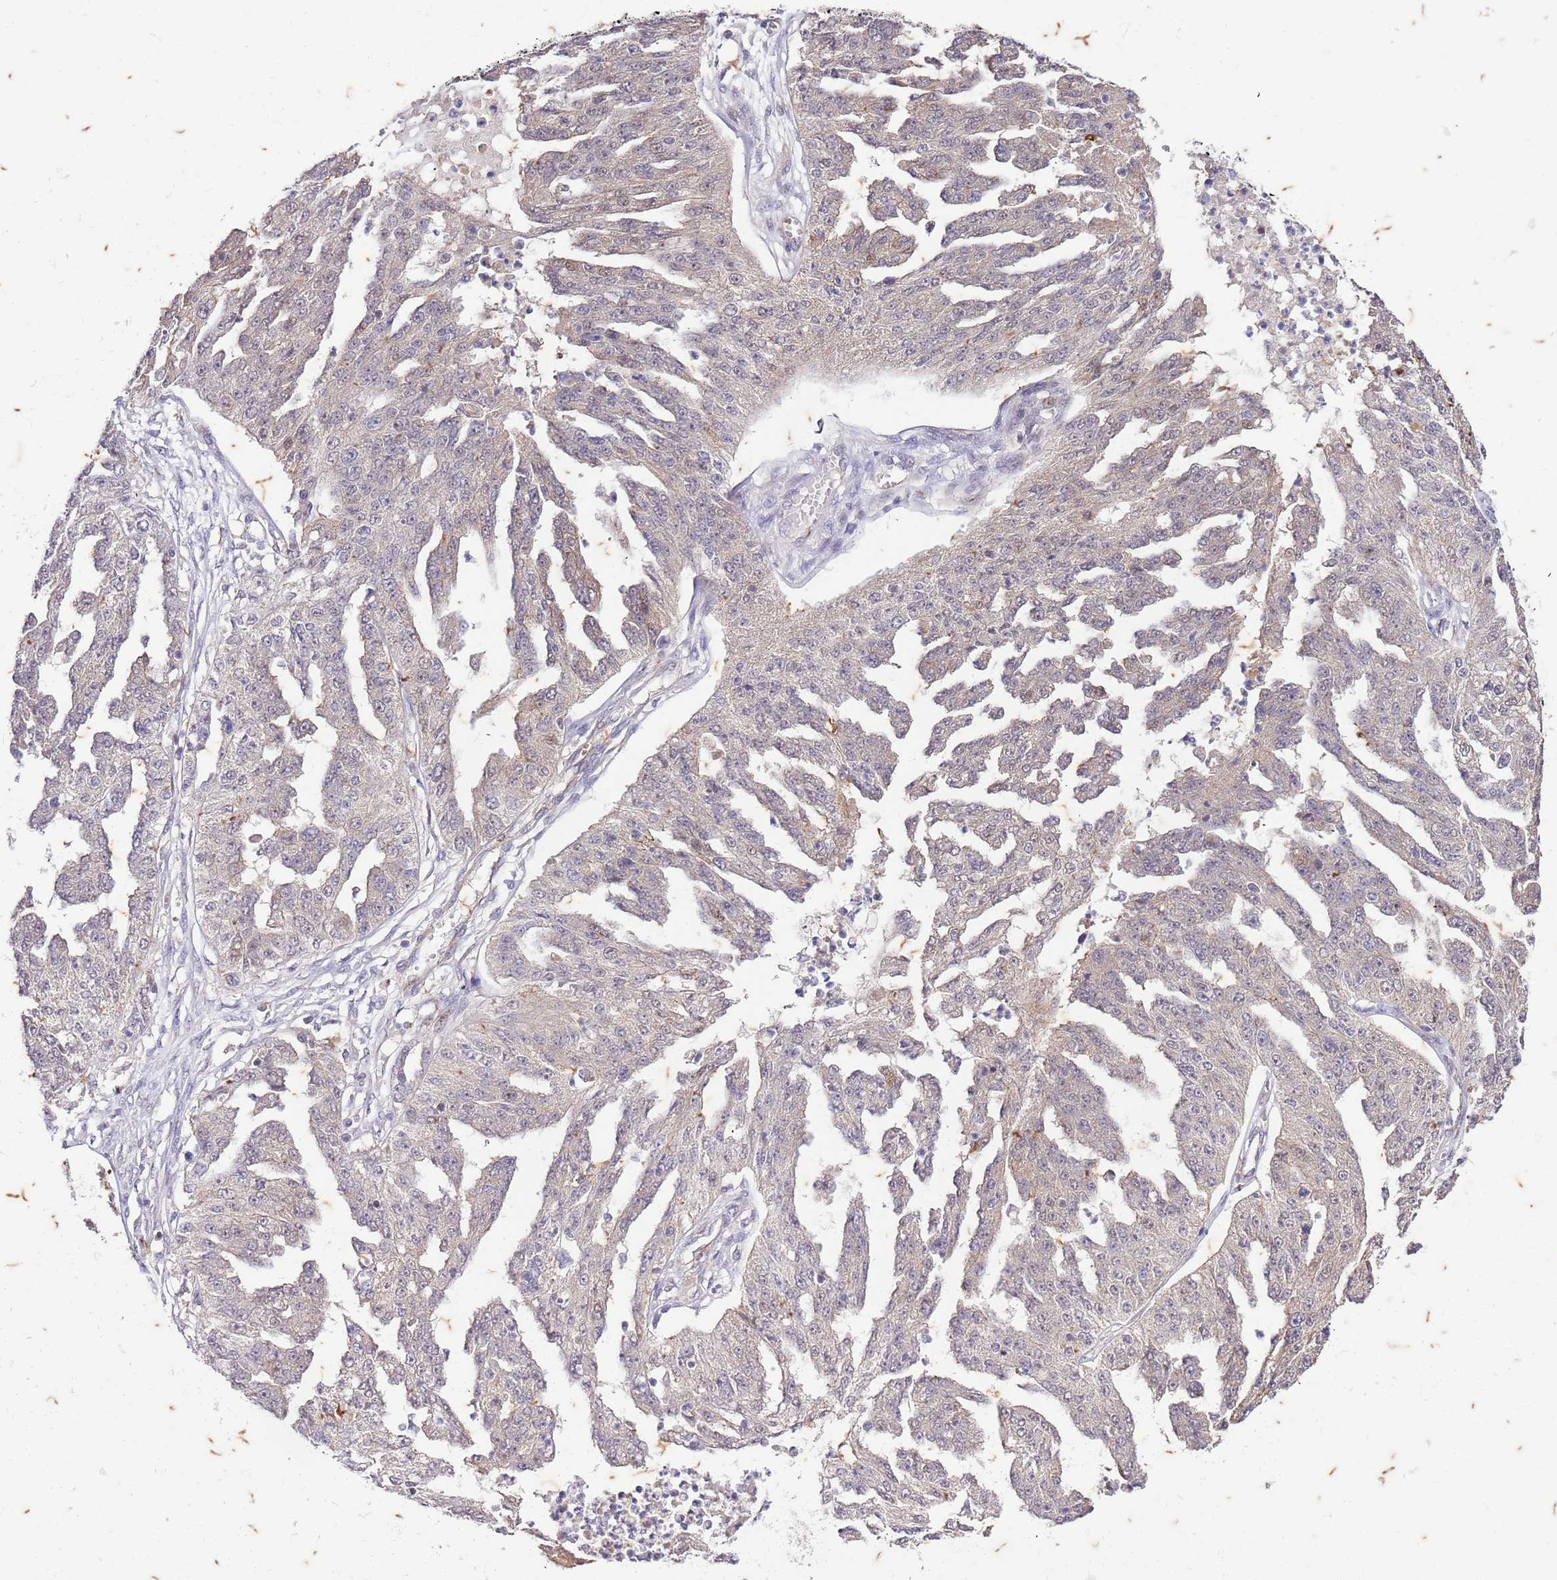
{"staining": {"intensity": "moderate", "quantity": "<25%", "location": "cytoplasmic/membranous"}, "tissue": "ovarian cancer", "cell_type": "Tumor cells", "image_type": "cancer", "snomed": [{"axis": "morphology", "description": "Cystadenocarcinoma, serous, NOS"}, {"axis": "topography", "description": "Ovary"}], "caption": "Immunohistochemical staining of human ovarian cancer displays low levels of moderate cytoplasmic/membranous expression in approximately <25% of tumor cells.", "gene": "RAPGEF3", "patient": {"sex": "female", "age": 58}}